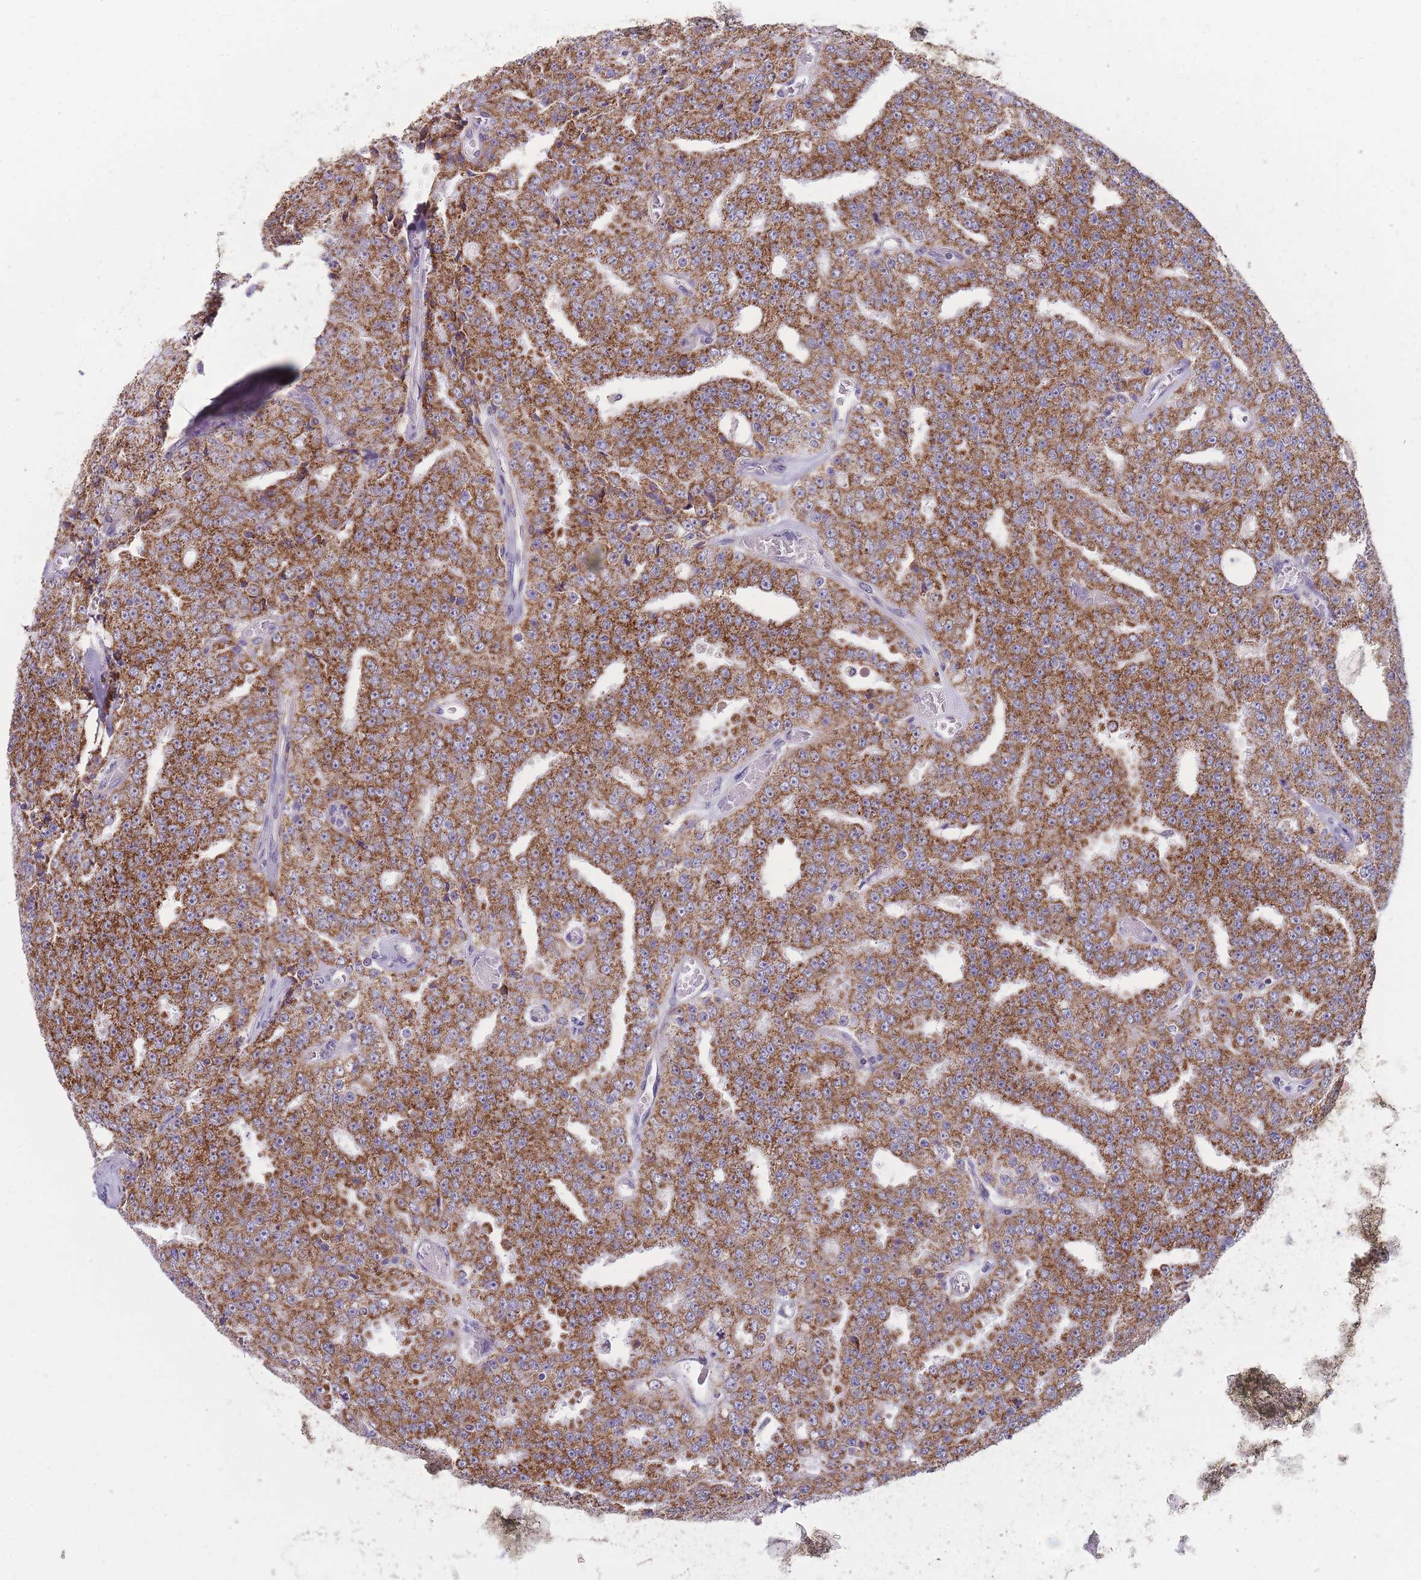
{"staining": {"intensity": "strong", "quantity": ">75%", "location": "cytoplasmic/membranous"}, "tissue": "prostate cancer", "cell_type": "Tumor cells", "image_type": "cancer", "snomed": [{"axis": "morphology", "description": "Adenocarcinoma, High grade"}, {"axis": "topography", "description": "Prostate"}], "caption": "Protein expression analysis of prostate high-grade adenocarcinoma reveals strong cytoplasmic/membranous expression in about >75% of tumor cells.", "gene": "ZBTB24", "patient": {"sex": "male", "age": 63}}